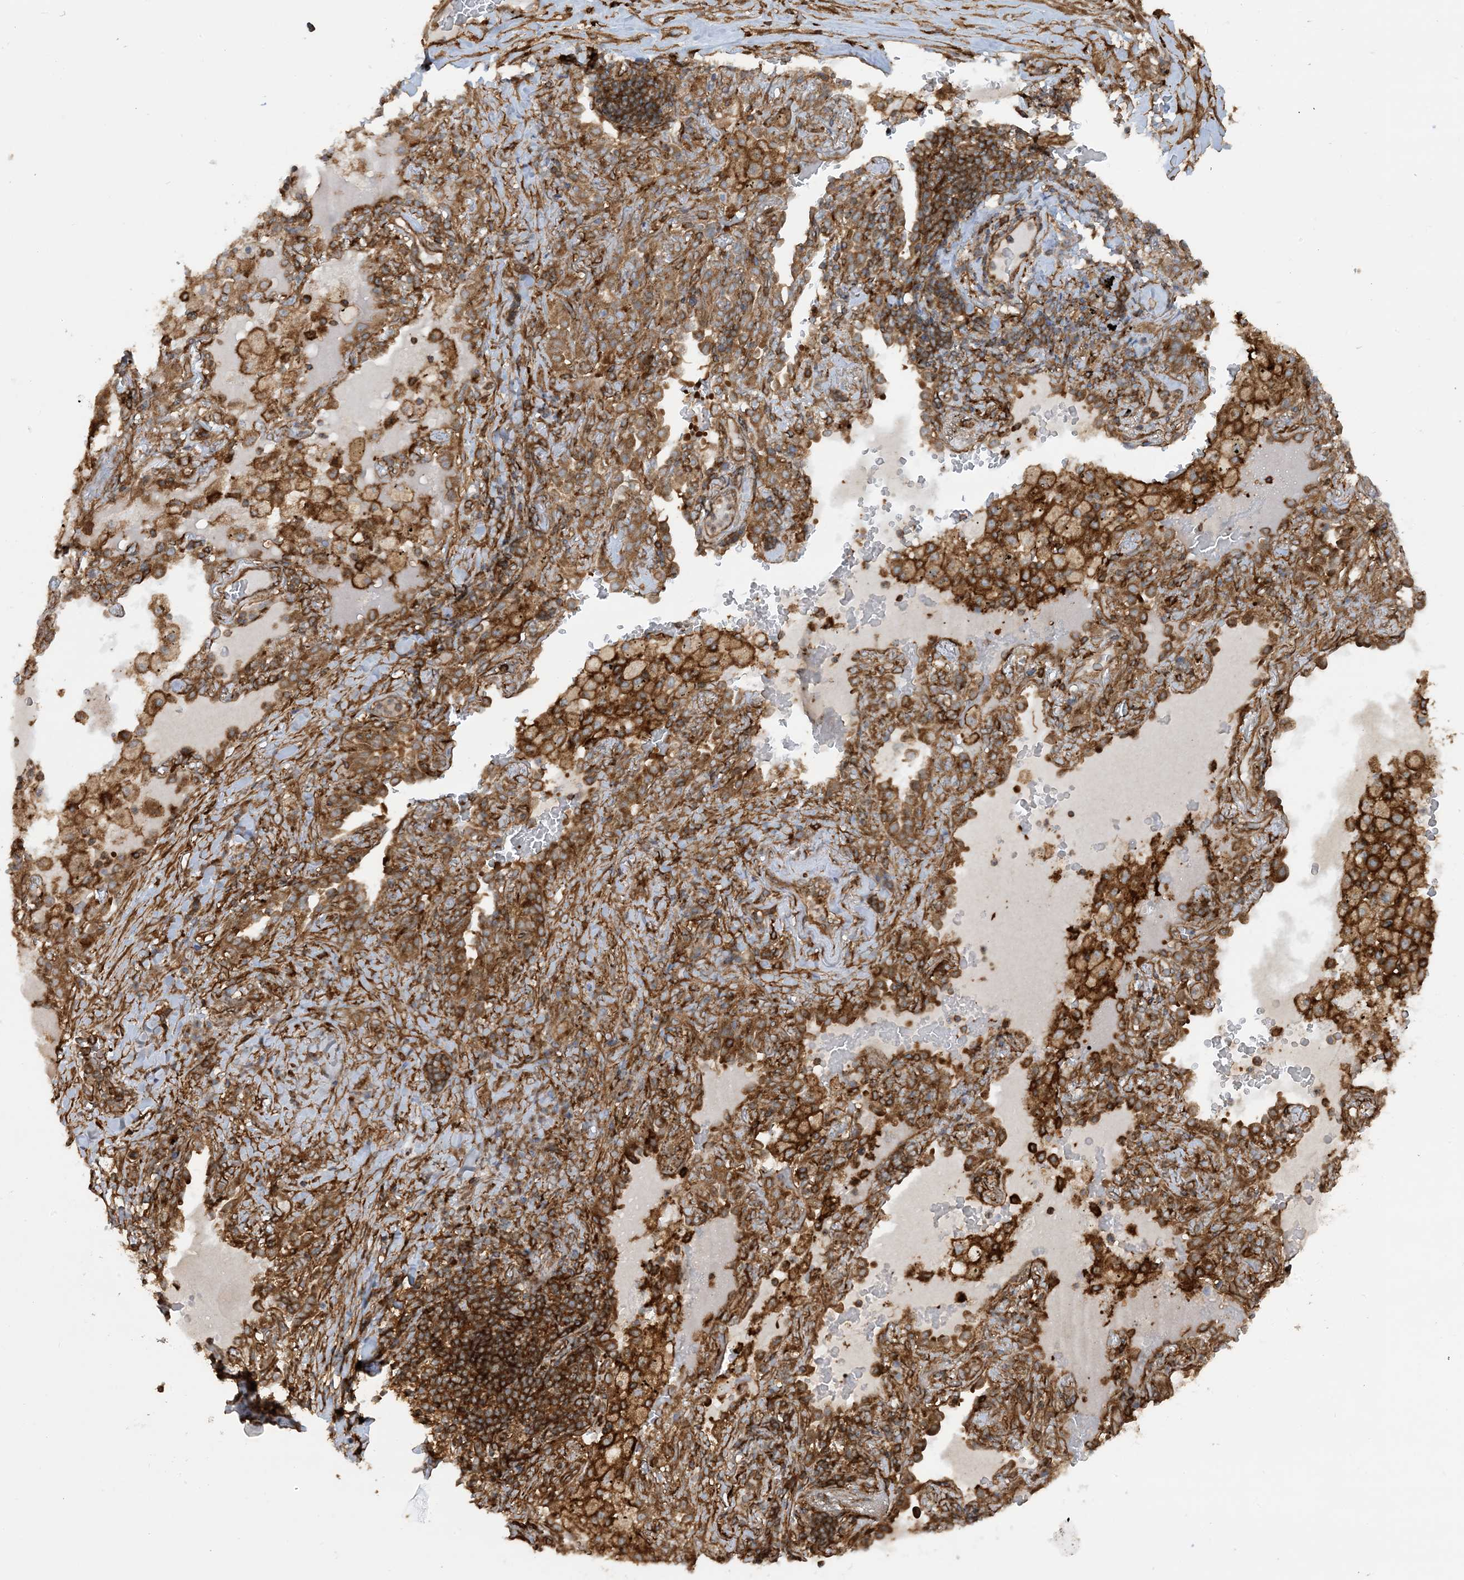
{"staining": {"intensity": "strong", "quantity": ">75%", "location": "cytoplasmic/membranous"}, "tissue": "lung cancer", "cell_type": "Tumor cells", "image_type": "cancer", "snomed": [{"axis": "morphology", "description": "Squamous cell carcinoma, NOS"}, {"axis": "topography", "description": "Lung"}], "caption": "Human lung cancer (squamous cell carcinoma) stained with a protein marker reveals strong staining in tumor cells.", "gene": "STAM2", "patient": {"sex": "female", "age": 63}}